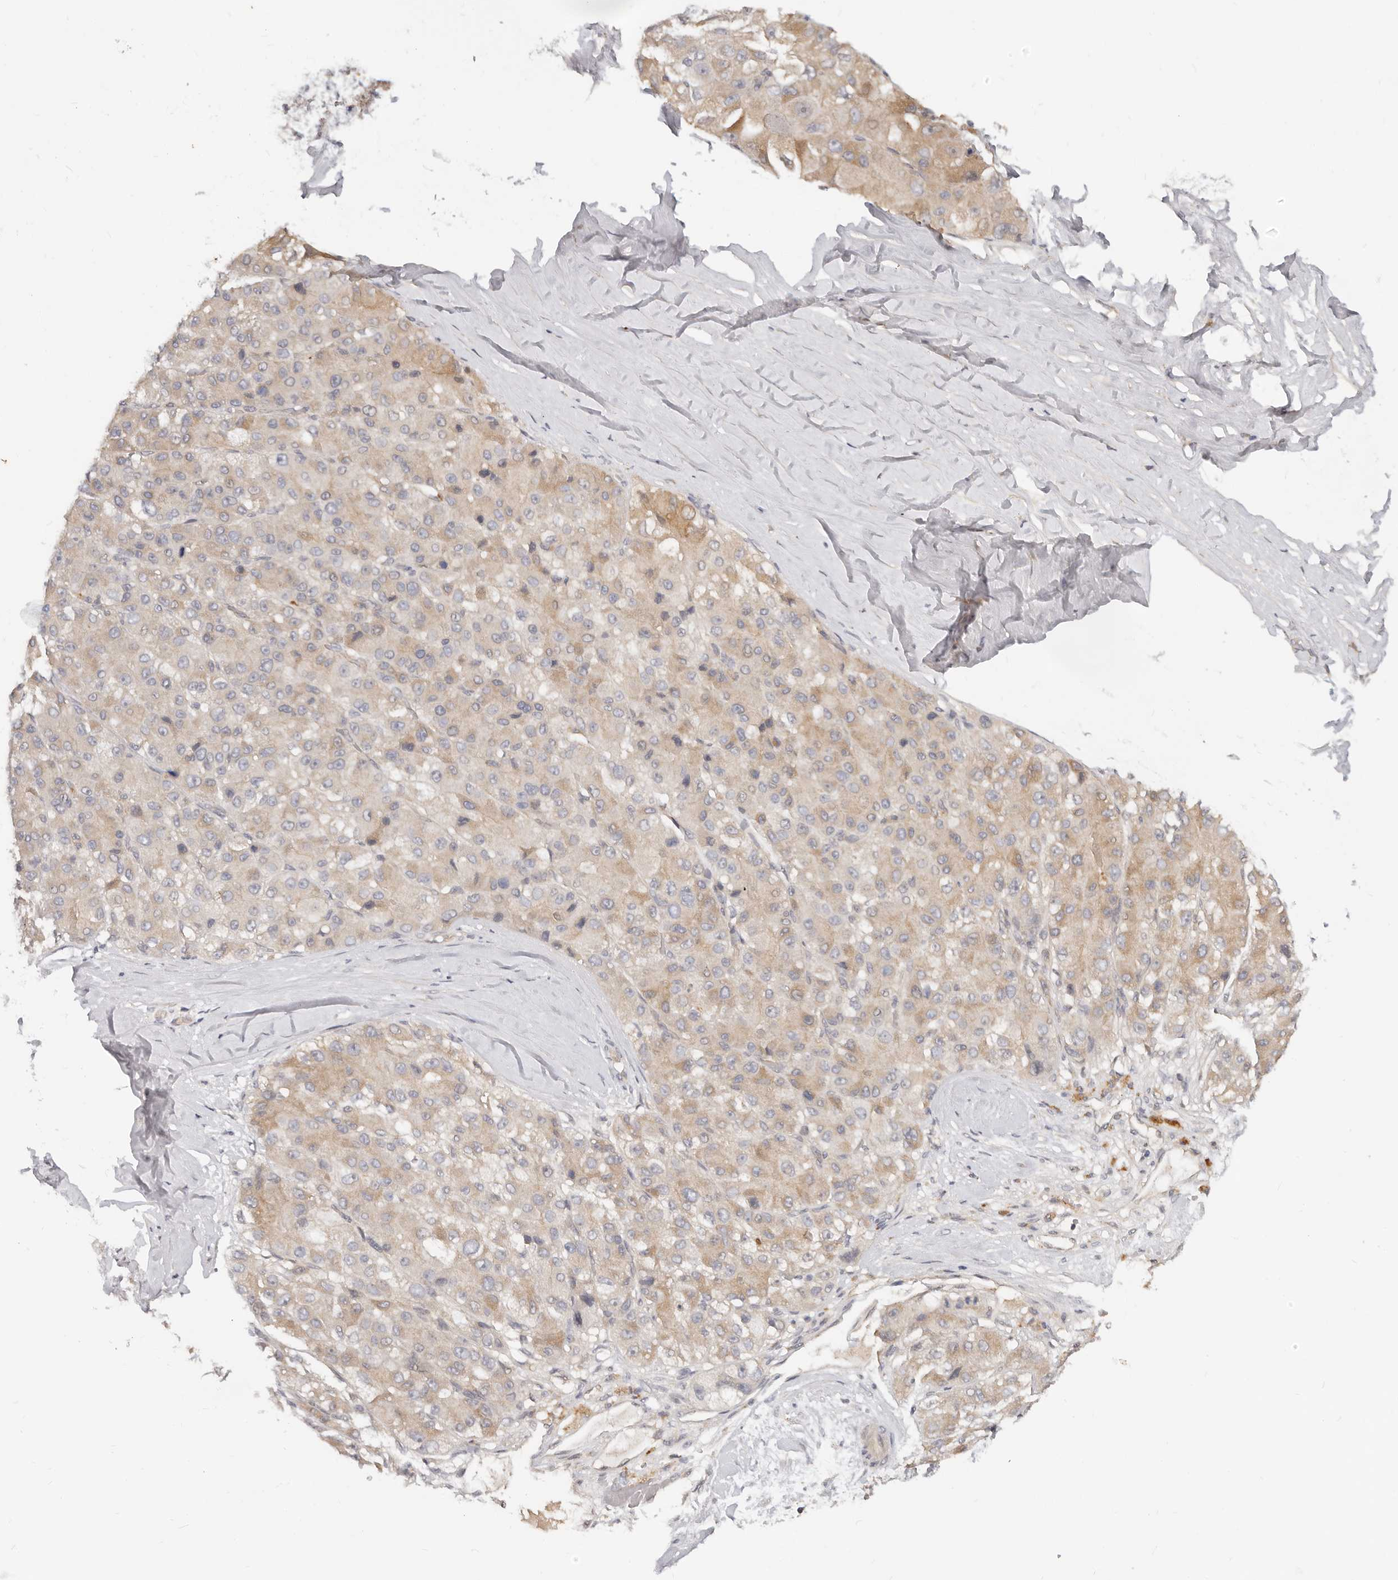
{"staining": {"intensity": "weak", "quantity": ">75%", "location": "cytoplasmic/membranous"}, "tissue": "liver cancer", "cell_type": "Tumor cells", "image_type": "cancer", "snomed": [{"axis": "morphology", "description": "Carcinoma, Hepatocellular, NOS"}, {"axis": "topography", "description": "Liver"}], "caption": "About >75% of tumor cells in human liver cancer (hepatocellular carcinoma) display weak cytoplasmic/membranous protein positivity as visualized by brown immunohistochemical staining.", "gene": "USP49", "patient": {"sex": "male", "age": 80}}